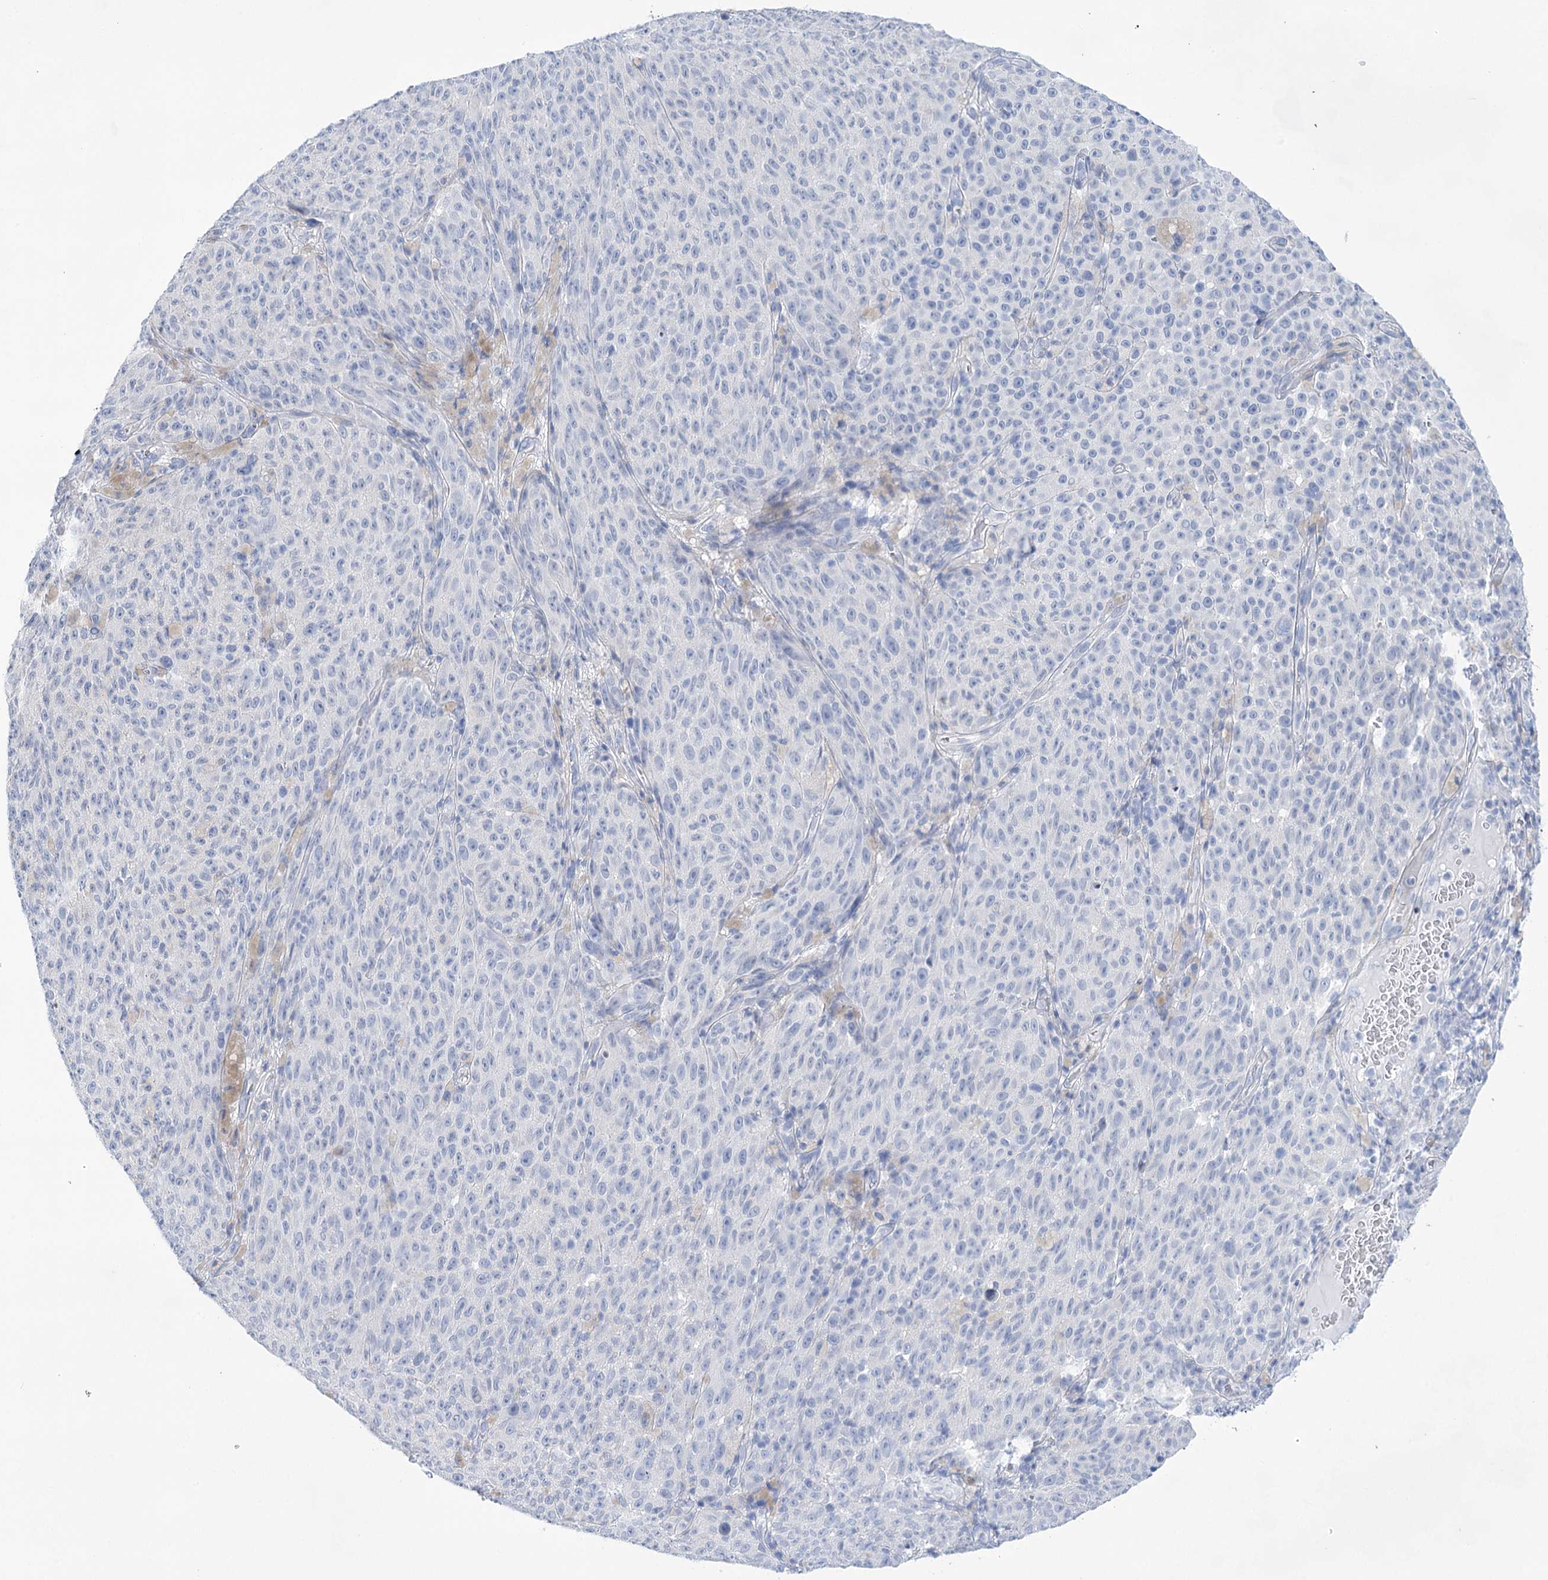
{"staining": {"intensity": "negative", "quantity": "none", "location": "none"}, "tissue": "melanoma", "cell_type": "Tumor cells", "image_type": "cancer", "snomed": [{"axis": "morphology", "description": "Malignant melanoma, NOS"}, {"axis": "topography", "description": "Skin"}], "caption": "Immunohistochemical staining of melanoma displays no significant expression in tumor cells.", "gene": "LALBA", "patient": {"sex": "female", "age": 82}}